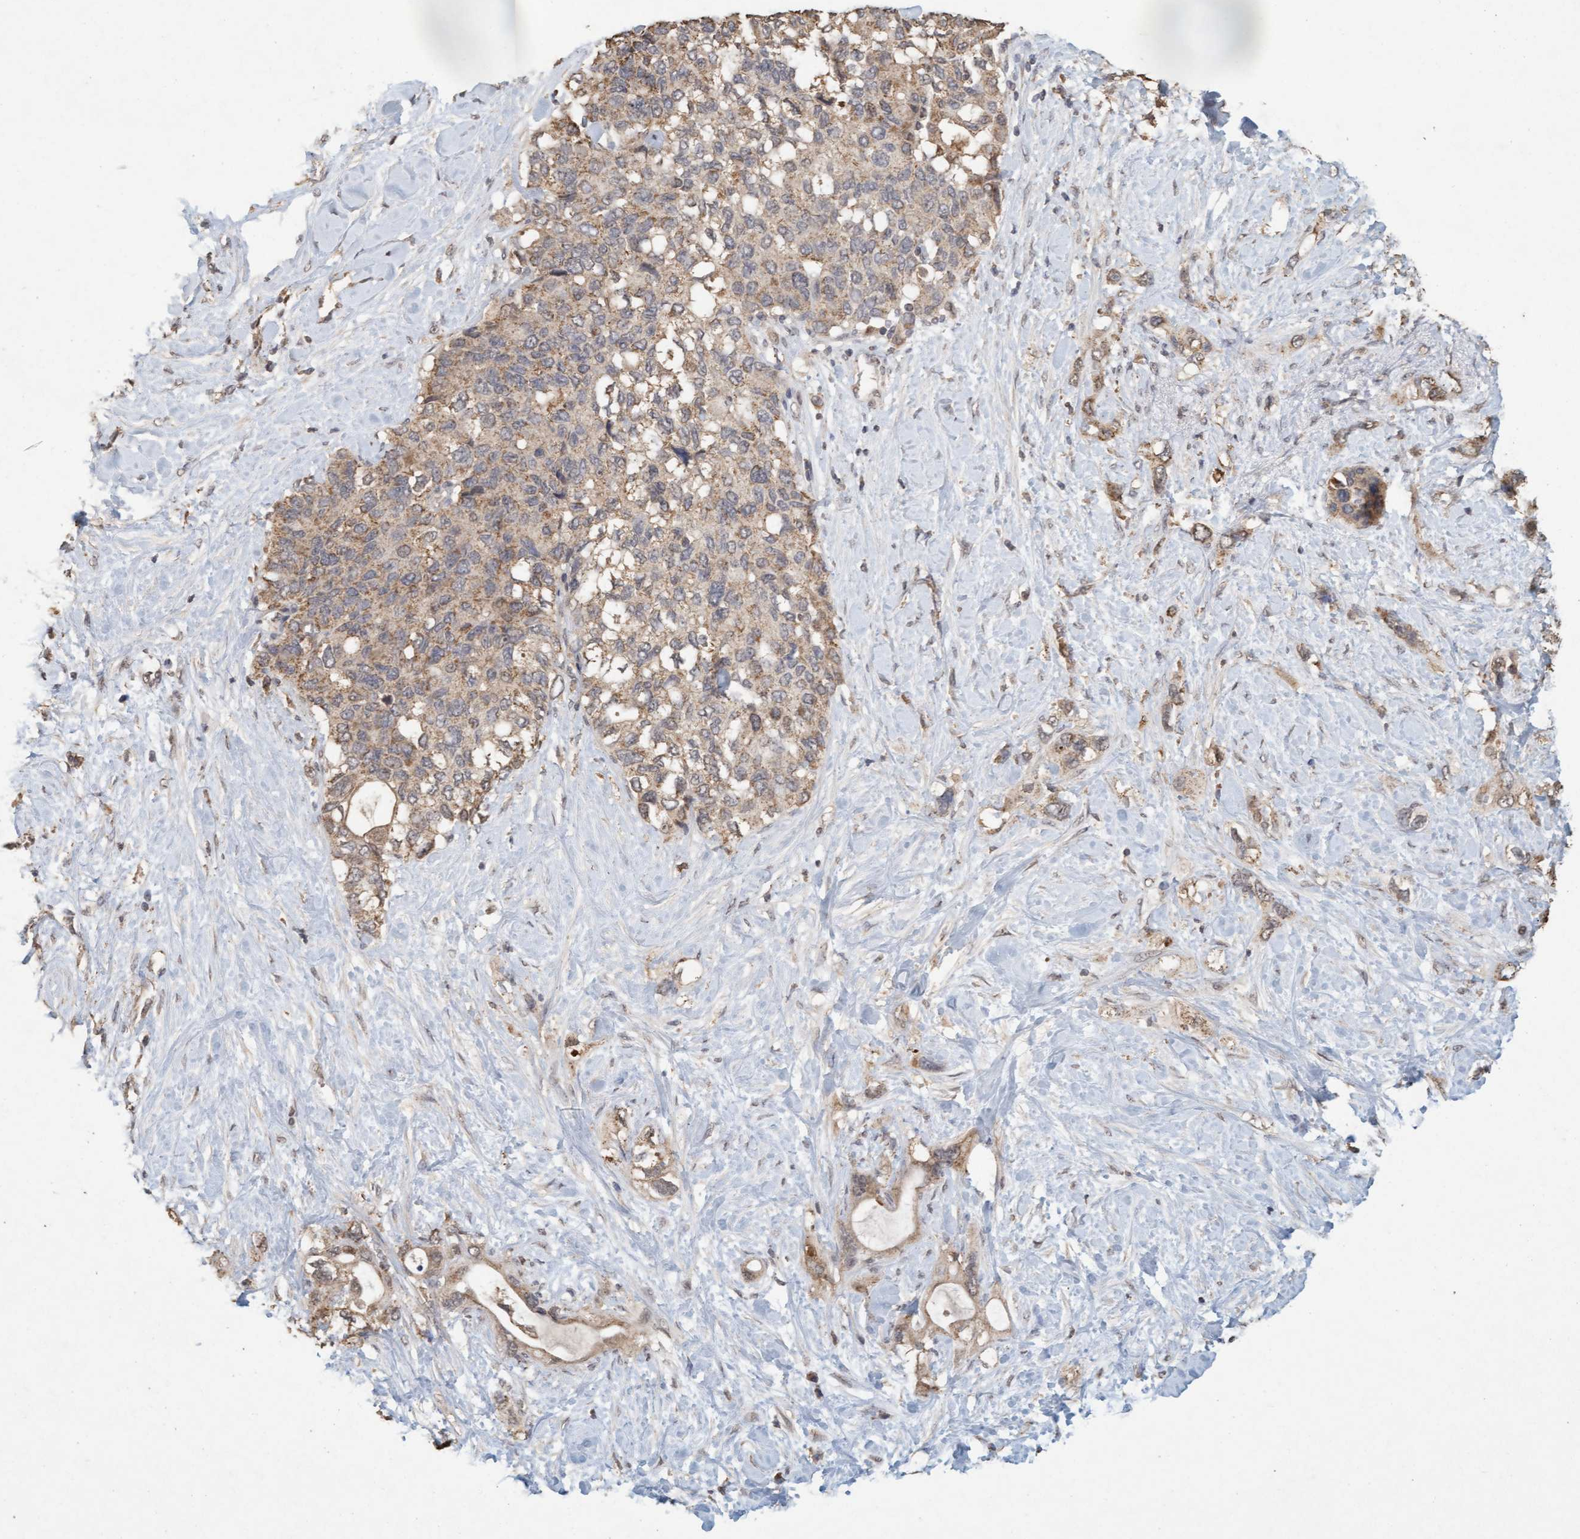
{"staining": {"intensity": "weak", "quantity": ">75%", "location": "cytoplasmic/membranous"}, "tissue": "pancreatic cancer", "cell_type": "Tumor cells", "image_type": "cancer", "snomed": [{"axis": "morphology", "description": "Adenocarcinoma, NOS"}, {"axis": "topography", "description": "Pancreas"}], "caption": "Immunohistochemistry of human pancreatic cancer reveals low levels of weak cytoplasmic/membranous expression in approximately >75% of tumor cells.", "gene": "VSIG8", "patient": {"sex": "female", "age": 56}}